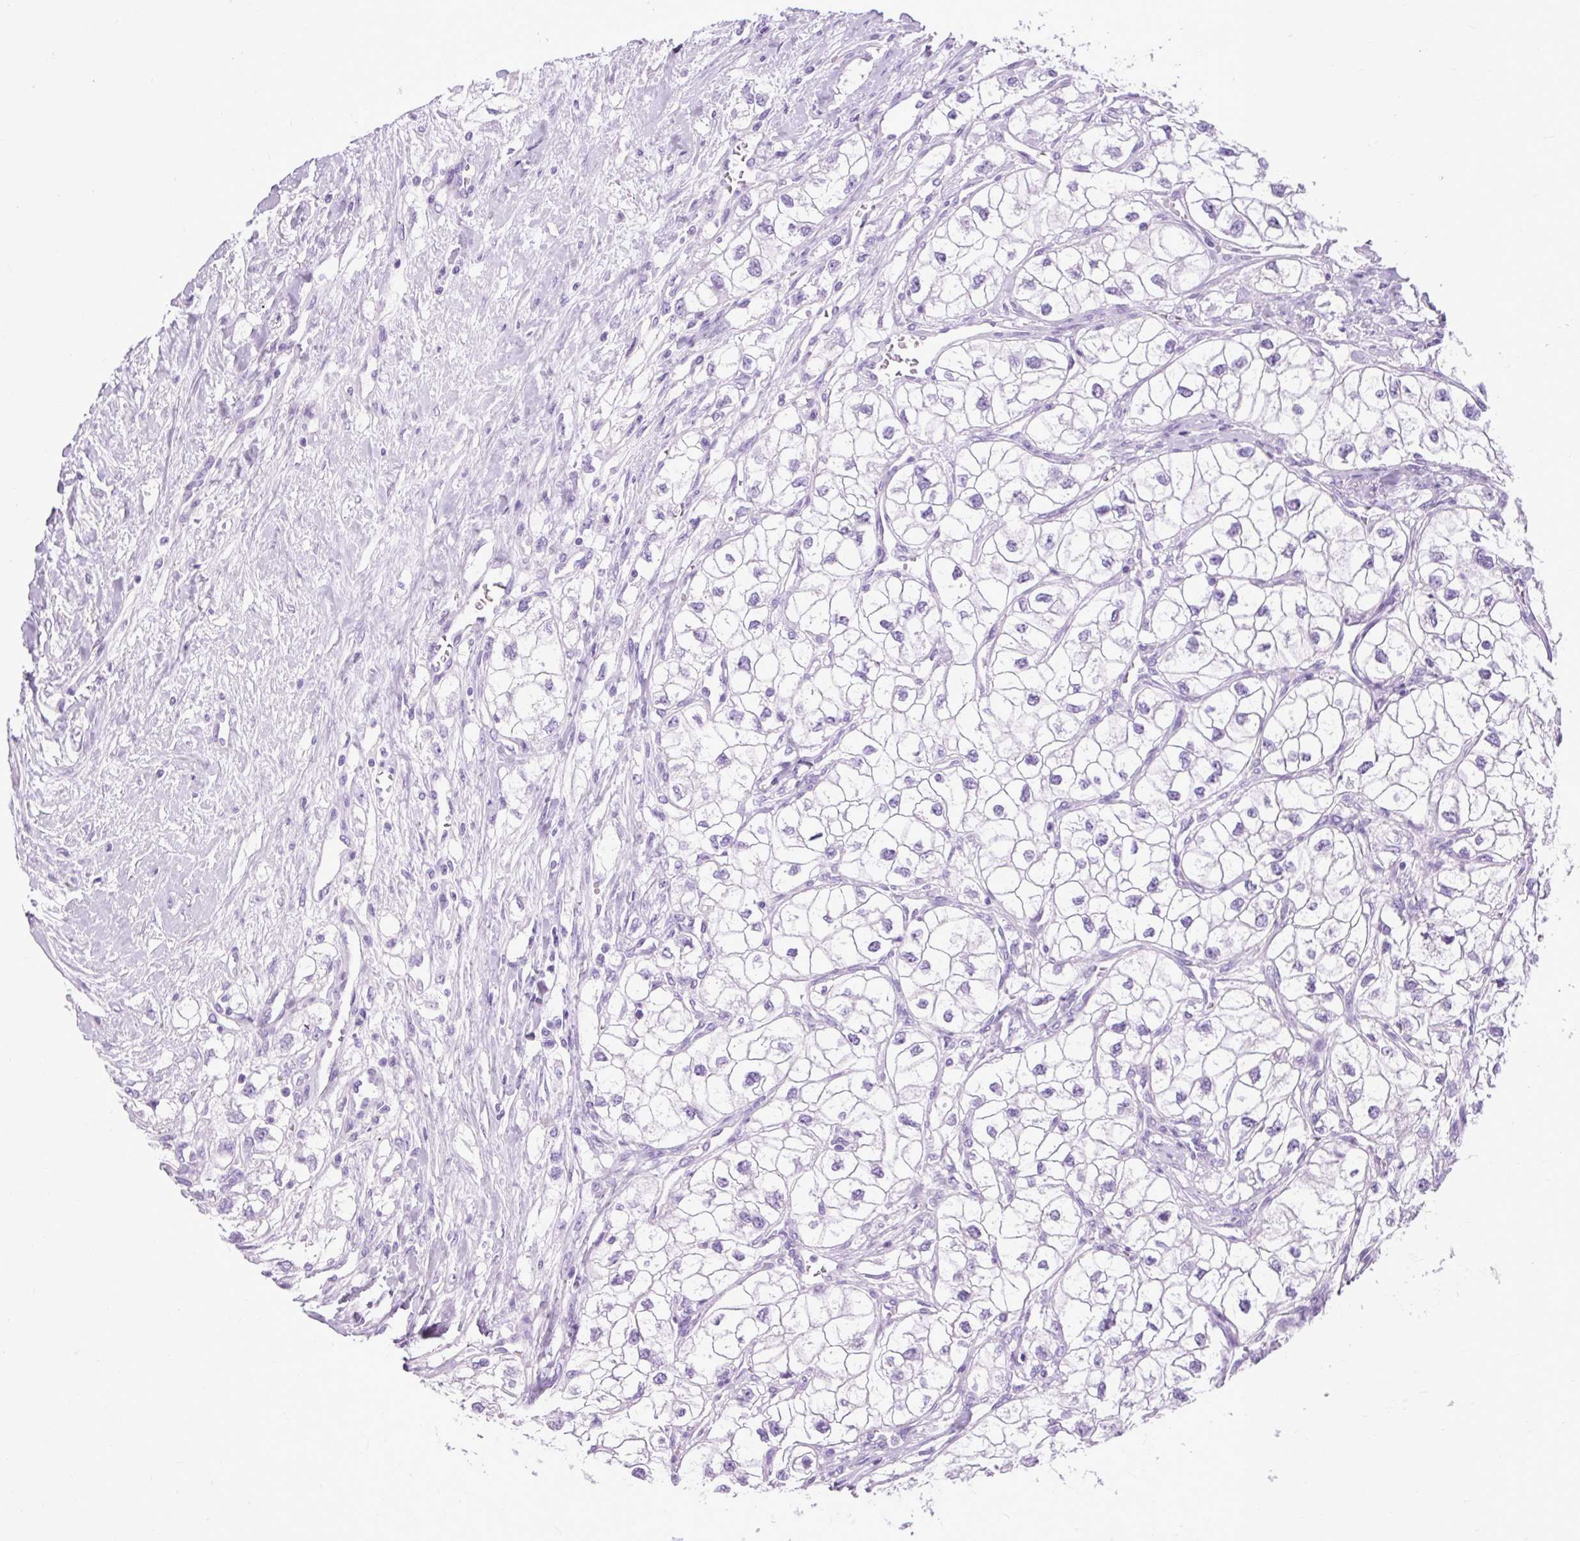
{"staining": {"intensity": "negative", "quantity": "none", "location": "none"}, "tissue": "renal cancer", "cell_type": "Tumor cells", "image_type": "cancer", "snomed": [{"axis": "morphology", "description": "Adenocarcinoma, NOS"}, {"axis": "topography", "description": "Kidney"}], "caption": "DAB (3,3'-diaminobenzidine) immunohistochemical staining of renal cancer demonstrates no significant expression in tumor cells.", "gene": "DPP6", "patient": {"sex": "male", "age": 59}}